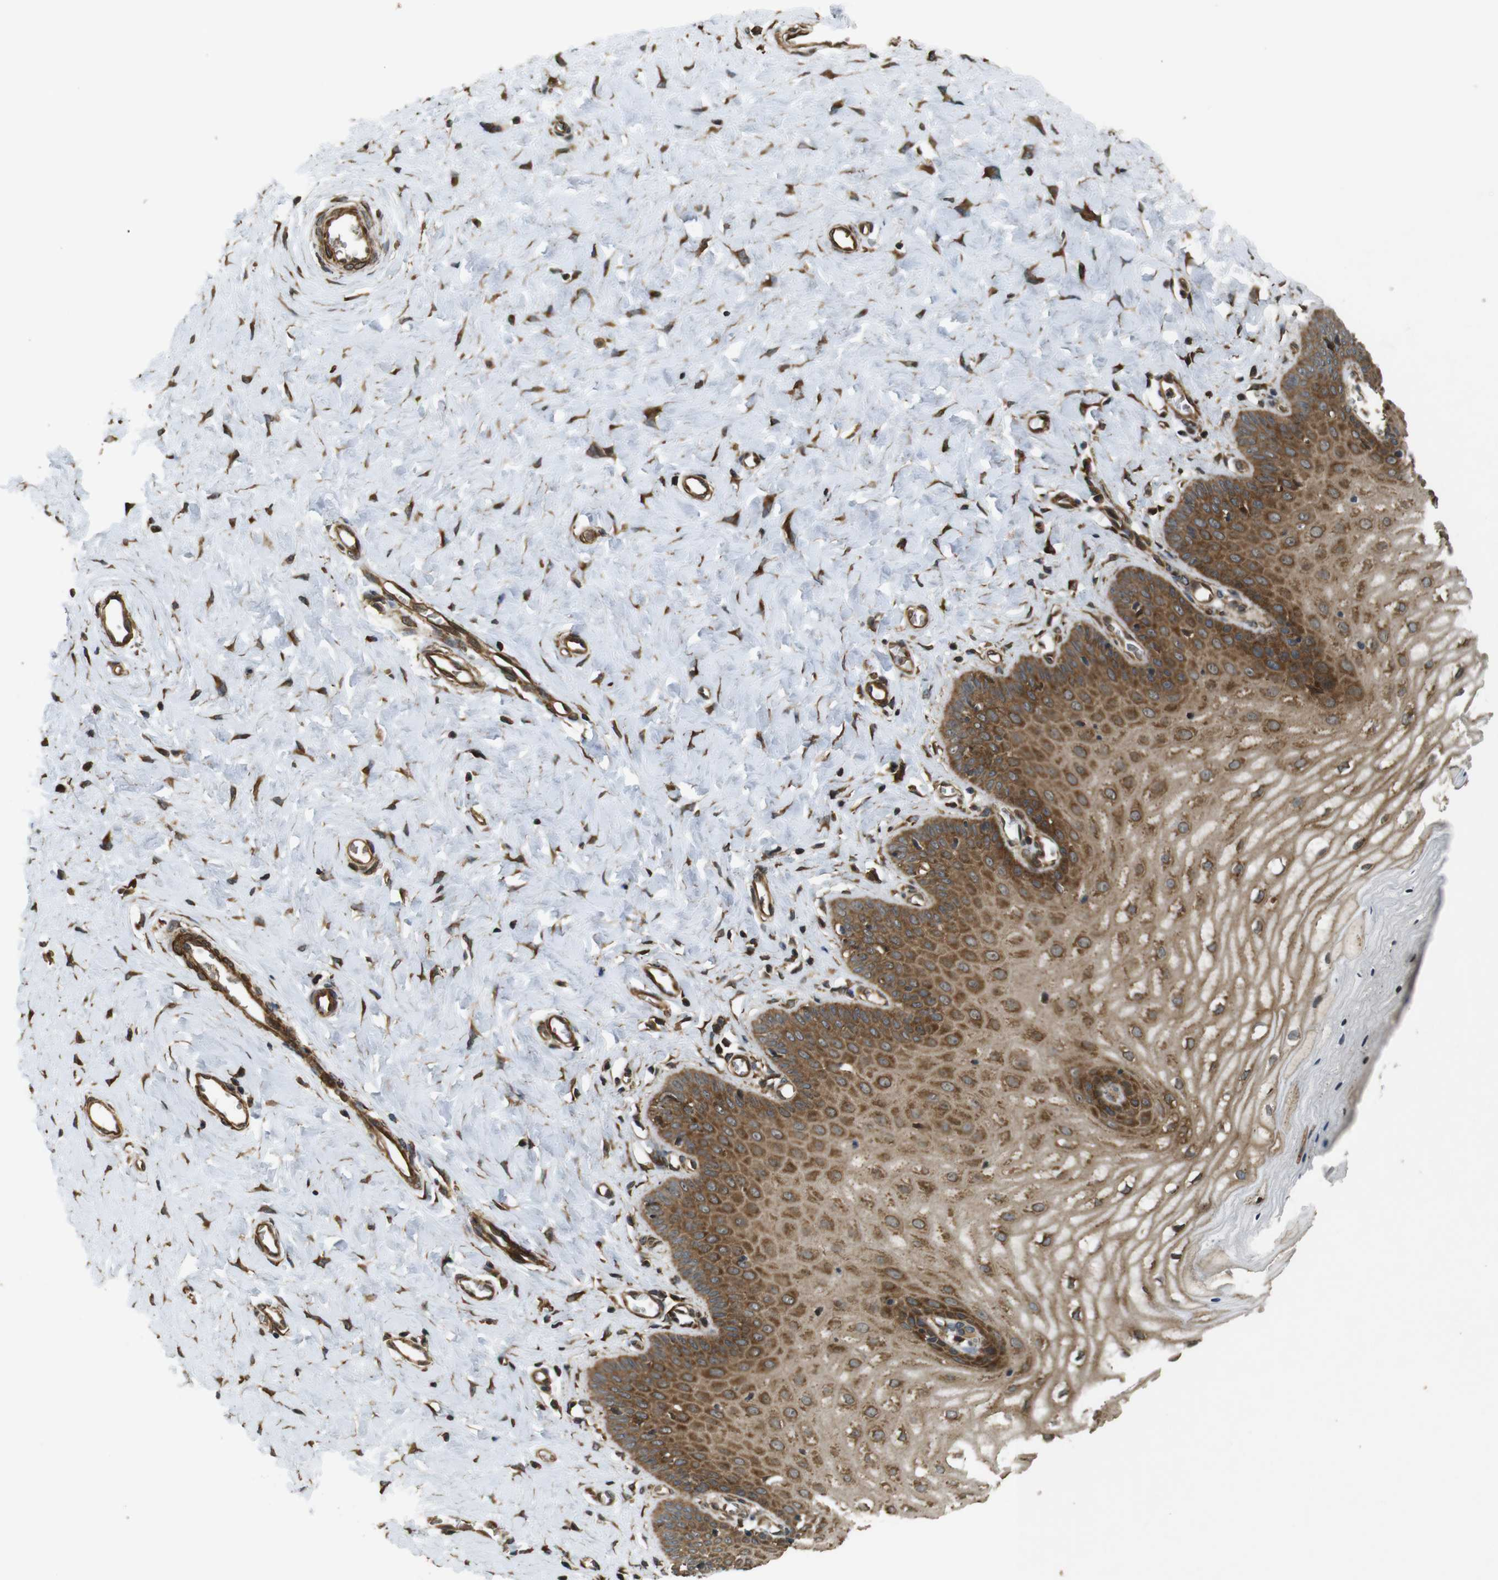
{"staining": {"intensity": "moderate", "quantity": ">75%", "location": "cytoplasmic/membranous"}, "tissue": "cervix", "cell_type": "Glandular cells", "image_type": "normal", "snomed": [{"axis": "morphology", "description": "Normal tissue, NOS"}, {"axis": "topography", "description": "Cervix"}], "caption": "DAB (3,3'-diaminobenzidine) immunohistochemical staining of normal cervix shows moderate cytoplasmic/membranous protein positivity in about >75% of glandular cells. (DAB = brown stain, brightfield microscopy at high magnification).", "gene": "BNIP3", "patient": {"sex": "female", "age": 55}}